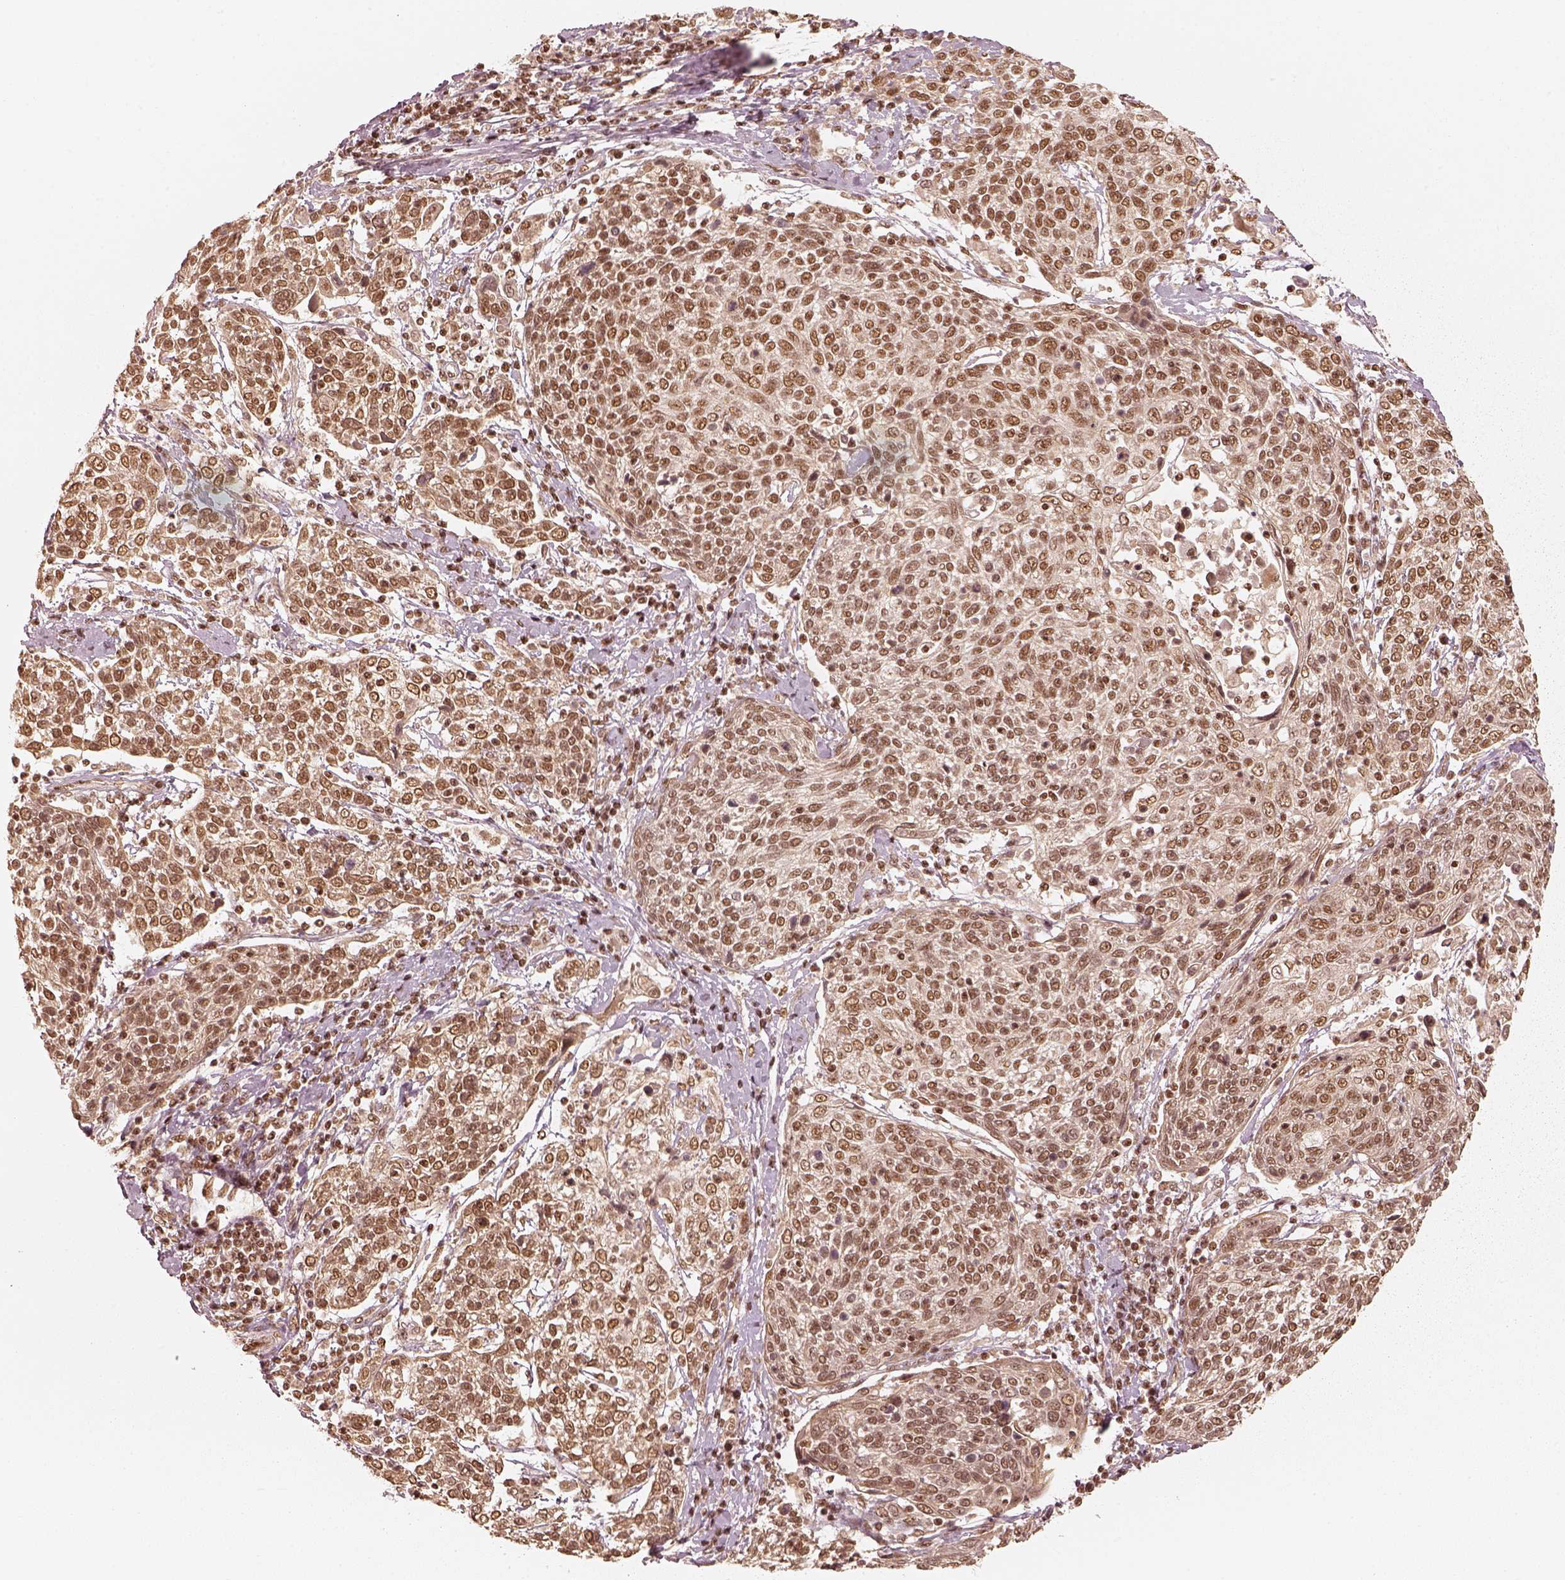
{"staining": {"intensity": "moderate", "quantity": ">75%", "location": "nuclear"}, "tissue": "cervical cancer", "cell_type": "Tumor cells", "image_type": "cancer", "snomed": [{"axis": "morphology", "description": "Squamous cell carcinoma, NOS"}, {"axis": "topography", "description": "Cervix"}], "caption": "Cervical cancer (squamous cell carcinoma) tissue exhibits moderate nuclear expression in about >75% of tumor cells", "gene": "GMEB2", "patient": {"sex": "female", "age": 61}}